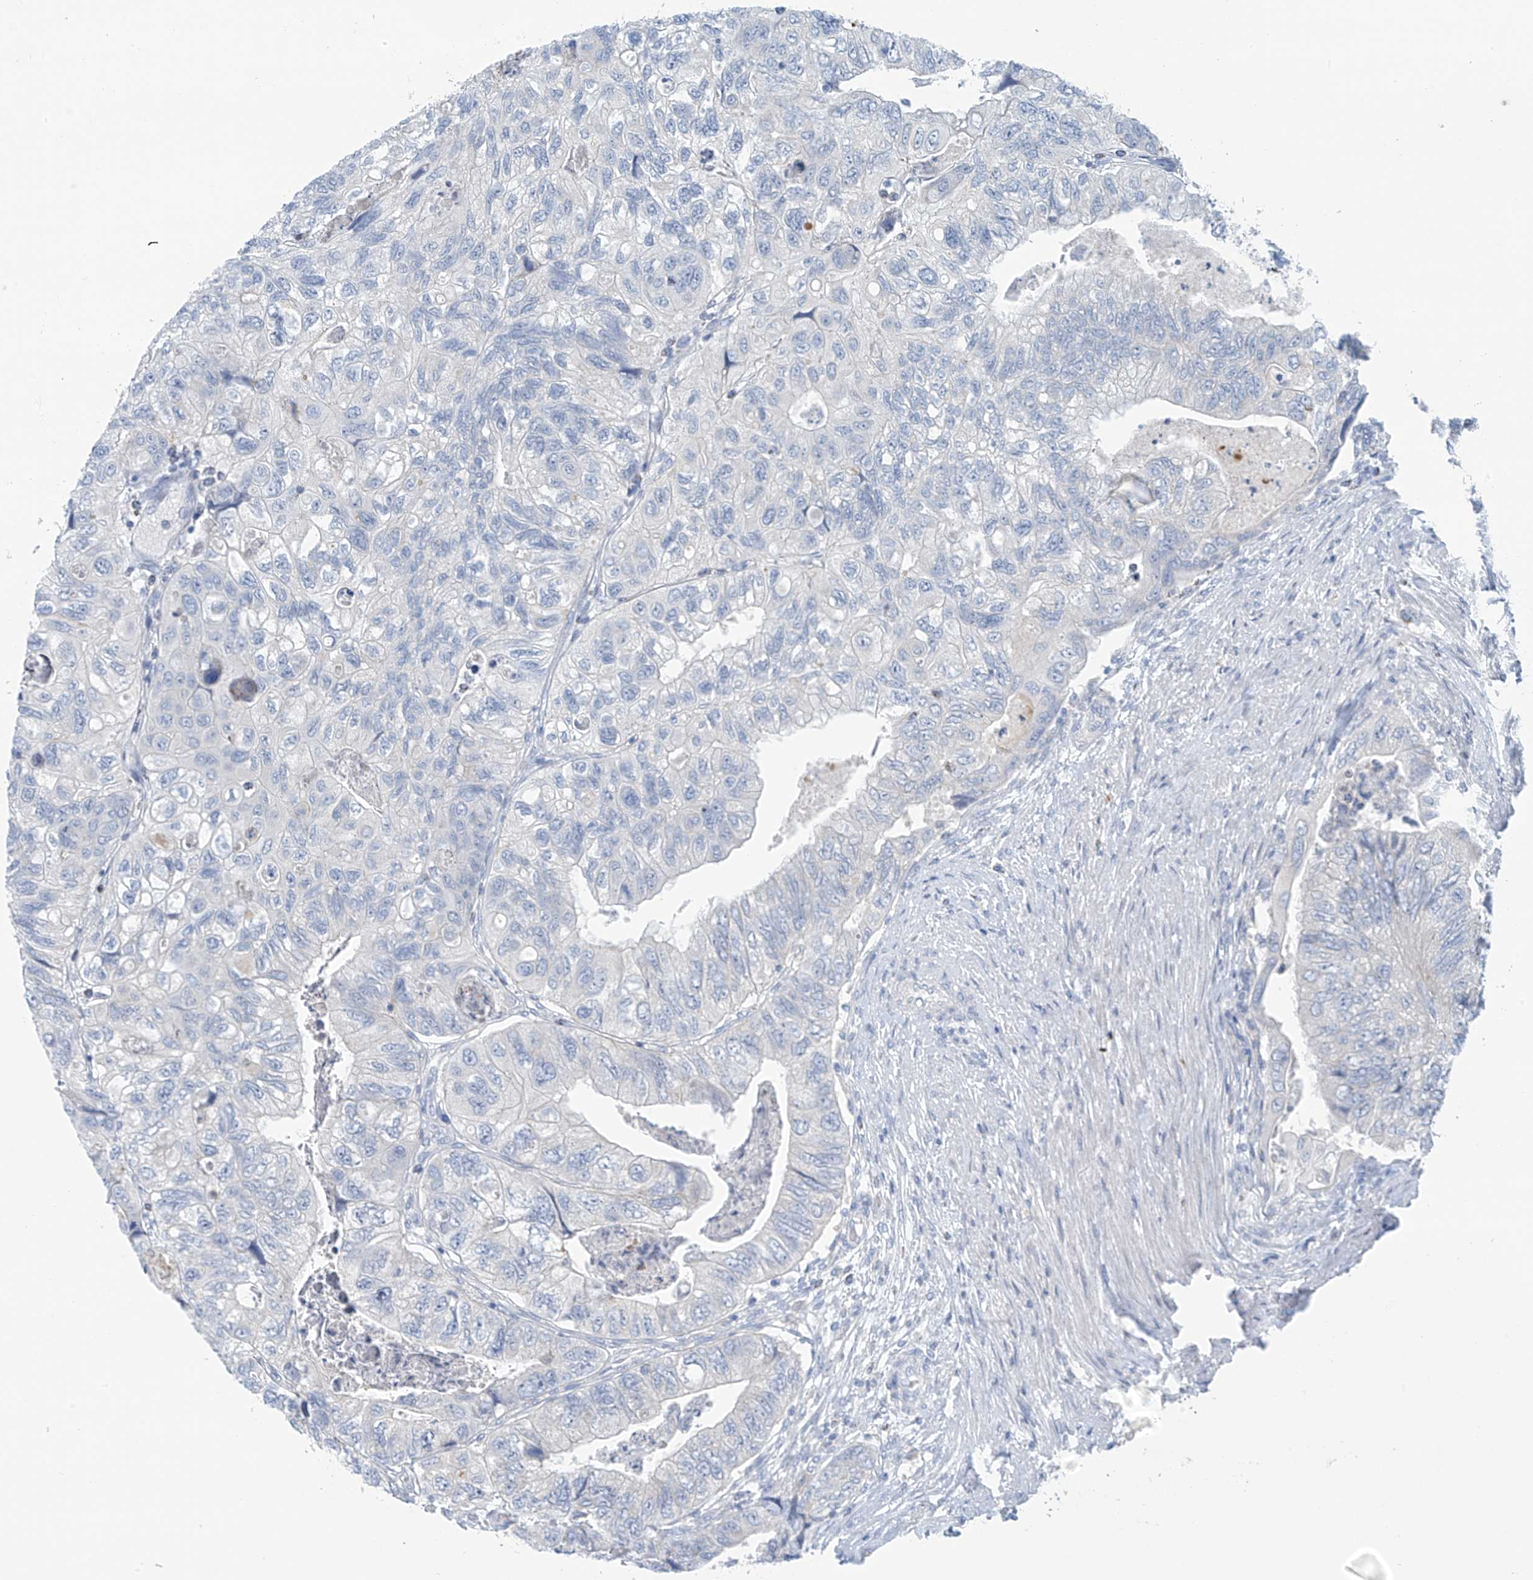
{"staining": {"intensity": "negative", "quantity": "none", "location": "none"}, "tissue": "colorectal cancer", "cell_type": "Tumor cells", "image_type": "cancer", "snomed": [{"axis": "morphology", "description": "Adenocarcinoma, NOS"}, {"axis": "topography", "description": "Rectum"}], "caption": "Adenocarcinoma (colorectal) was stained to show a protein in brown. There is no significant staining in tumor cells. (Brightfield microscopy of DAB immunohistochemistry (IHC) at high magnification).", "gene": "SLC6A12", "patient": {"sex": "male", "age": 63}}